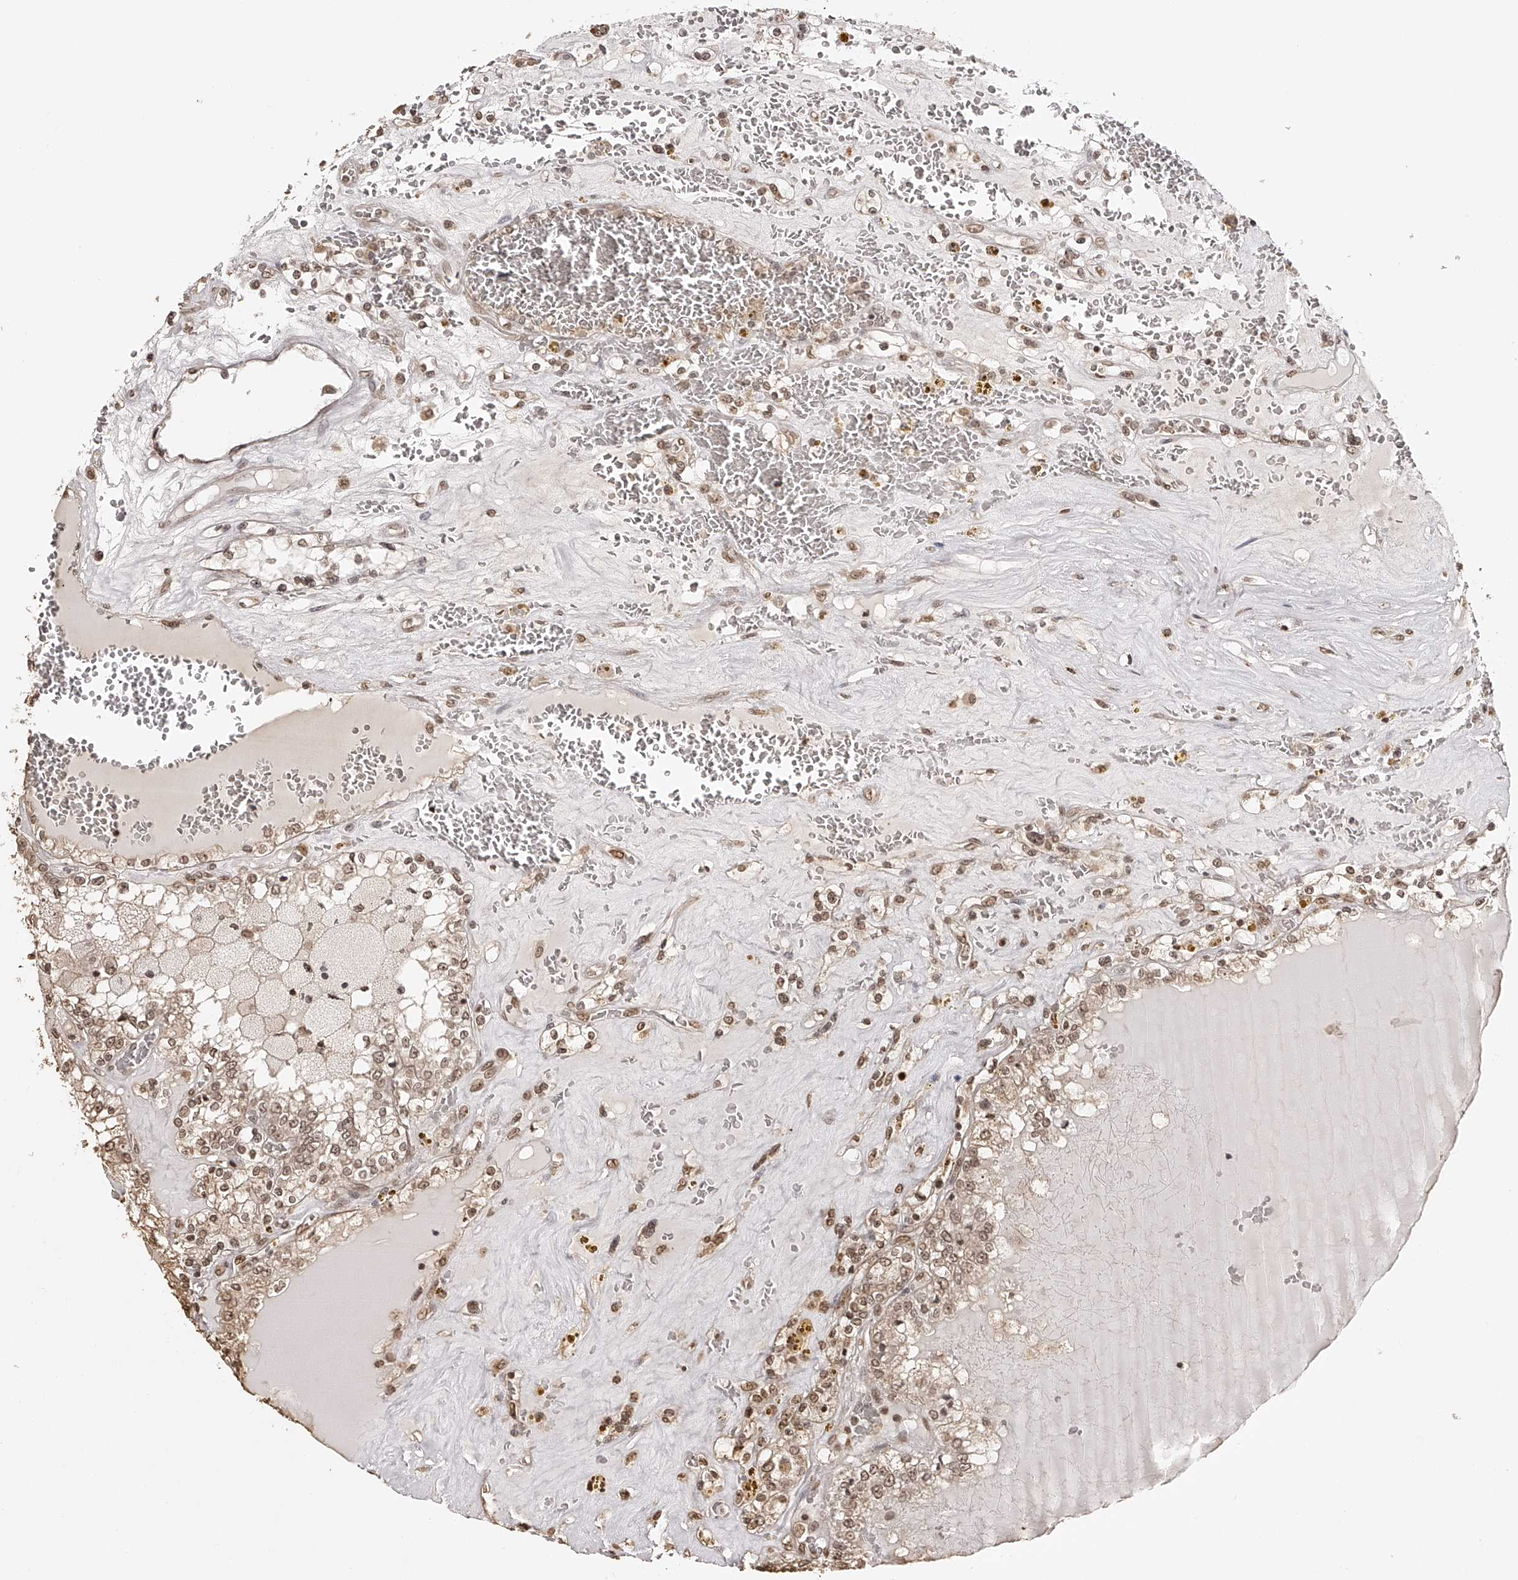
{"staining": {"intensity": "weak", "quantity": ">75%", "location": "nuclear"}, "tissue": "renal cancer", "cell_type": "Tumor cells", "image_type": "cancer", "snomed": [{"axis": "morphology", "description": "Adenocarcinoma, NOS"}, {"axis": "topography", "description": "Kidney"}], "caption": "Brown immunohistochemical staining in human renal cancer (adenocarcinoma) demonstrates weak nuclear staining in approximately >75% of tumor cells. The protein of interest is stained brown, and the nuclei are stained in blue (DAB (3,3'-diaminobenzidine) IHC with brightfield microscopy, high magnification).", "gene": "ZNF503", "patient": {"sex": "female", "age": 56}}